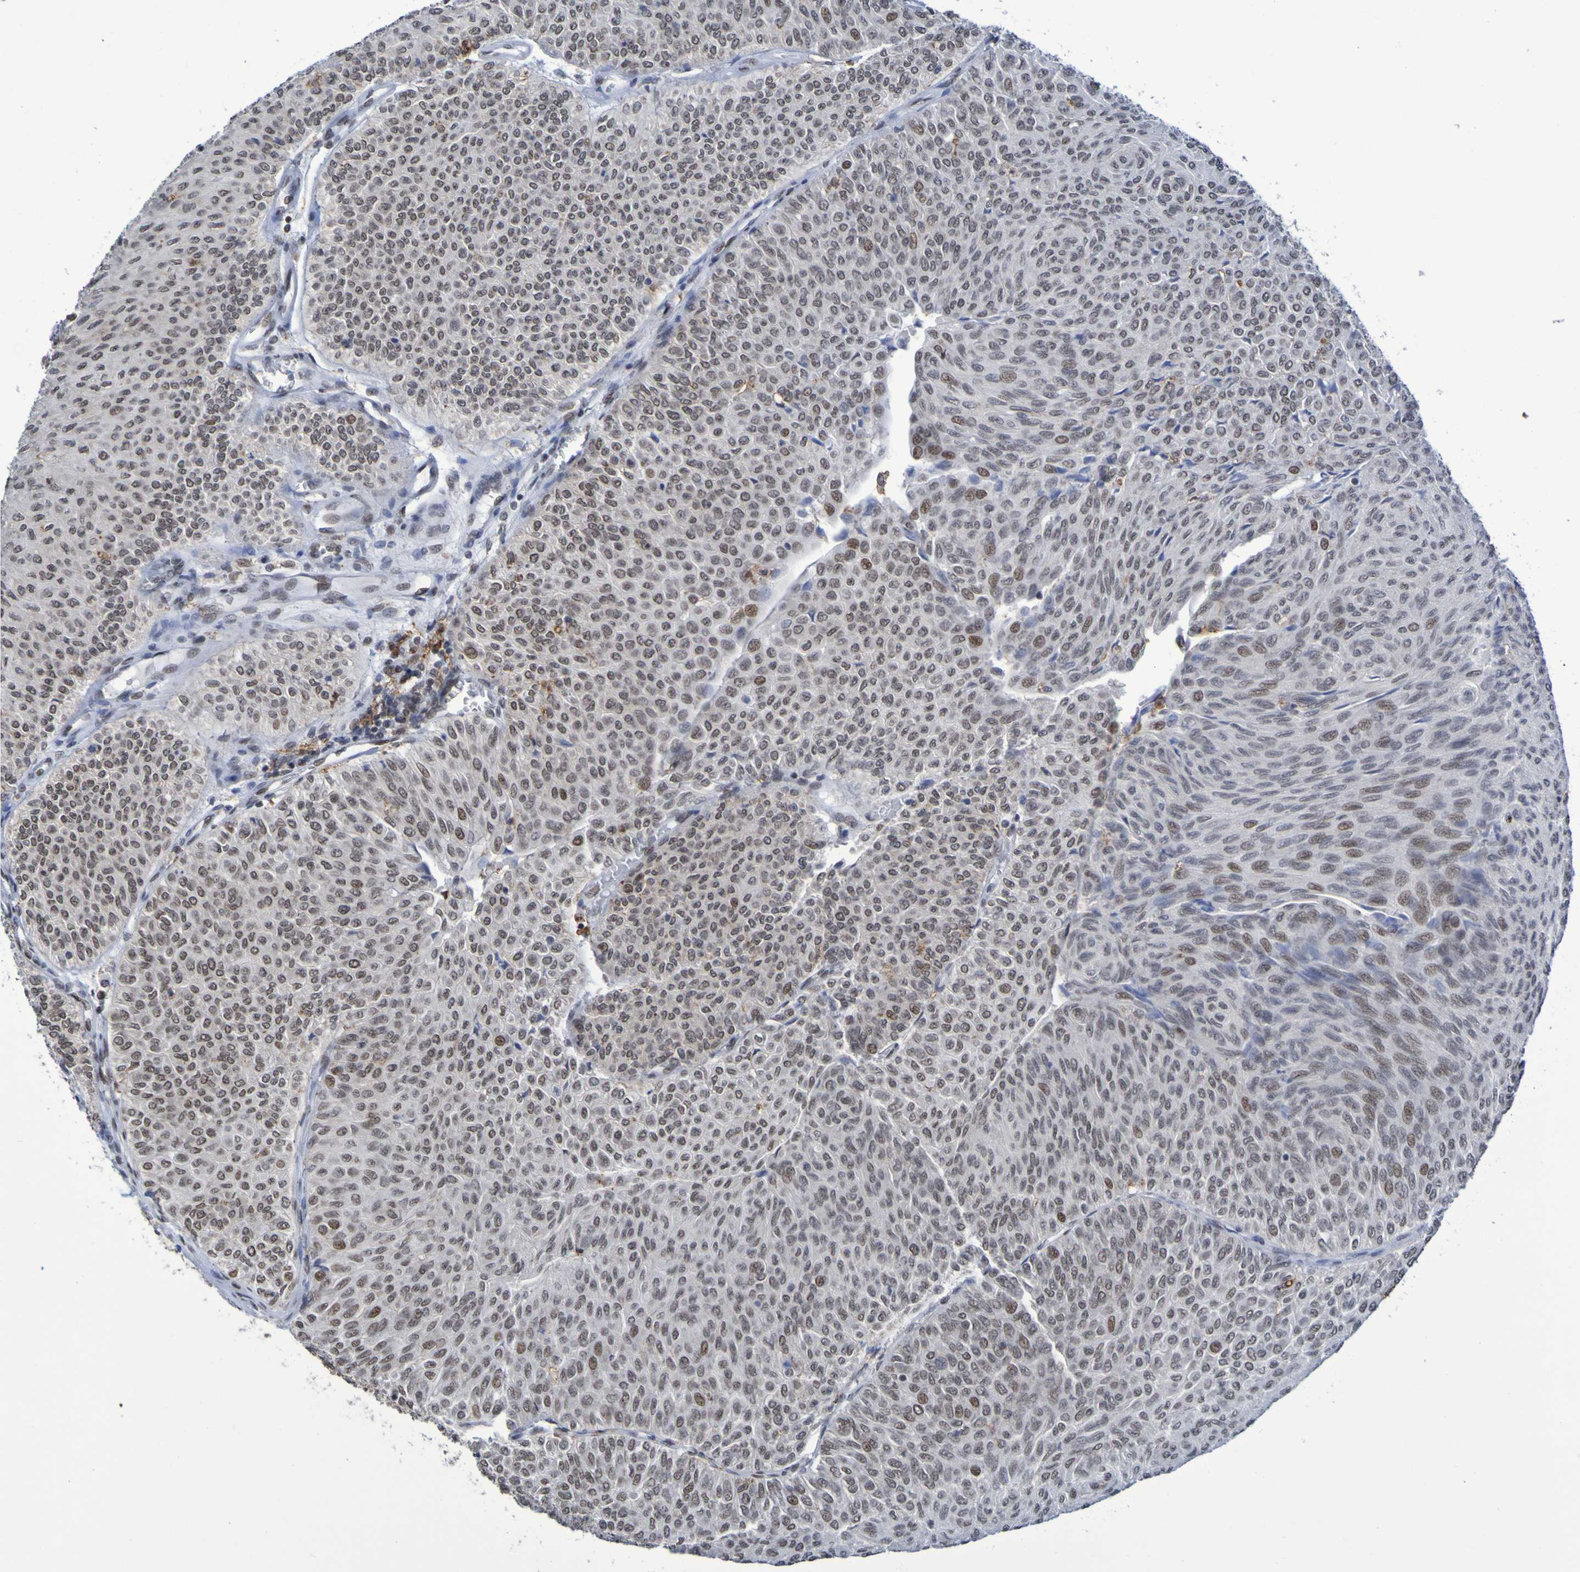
{"staining": {"intensity": "weak", "quantity": "25%-75%", "location": "nuclear"}, "tissue": "urothelial cancer", "cell_type": "Tumor cells", "image_type": "cancer", "snomed": [{"axis": "morphology", "description": "Urothelial carcinoma, Low grade"}, {"axis": "topography", "description": "Urinary bladder"}], "caption": "The histopathology image displays immunohistochemical staining of urothelial cancer. There is weak nuclear expression is seen in about 25%-75% of tumor cells.", "gene": "MRTFB", "patient": {"sex": "male", "age": 78}}